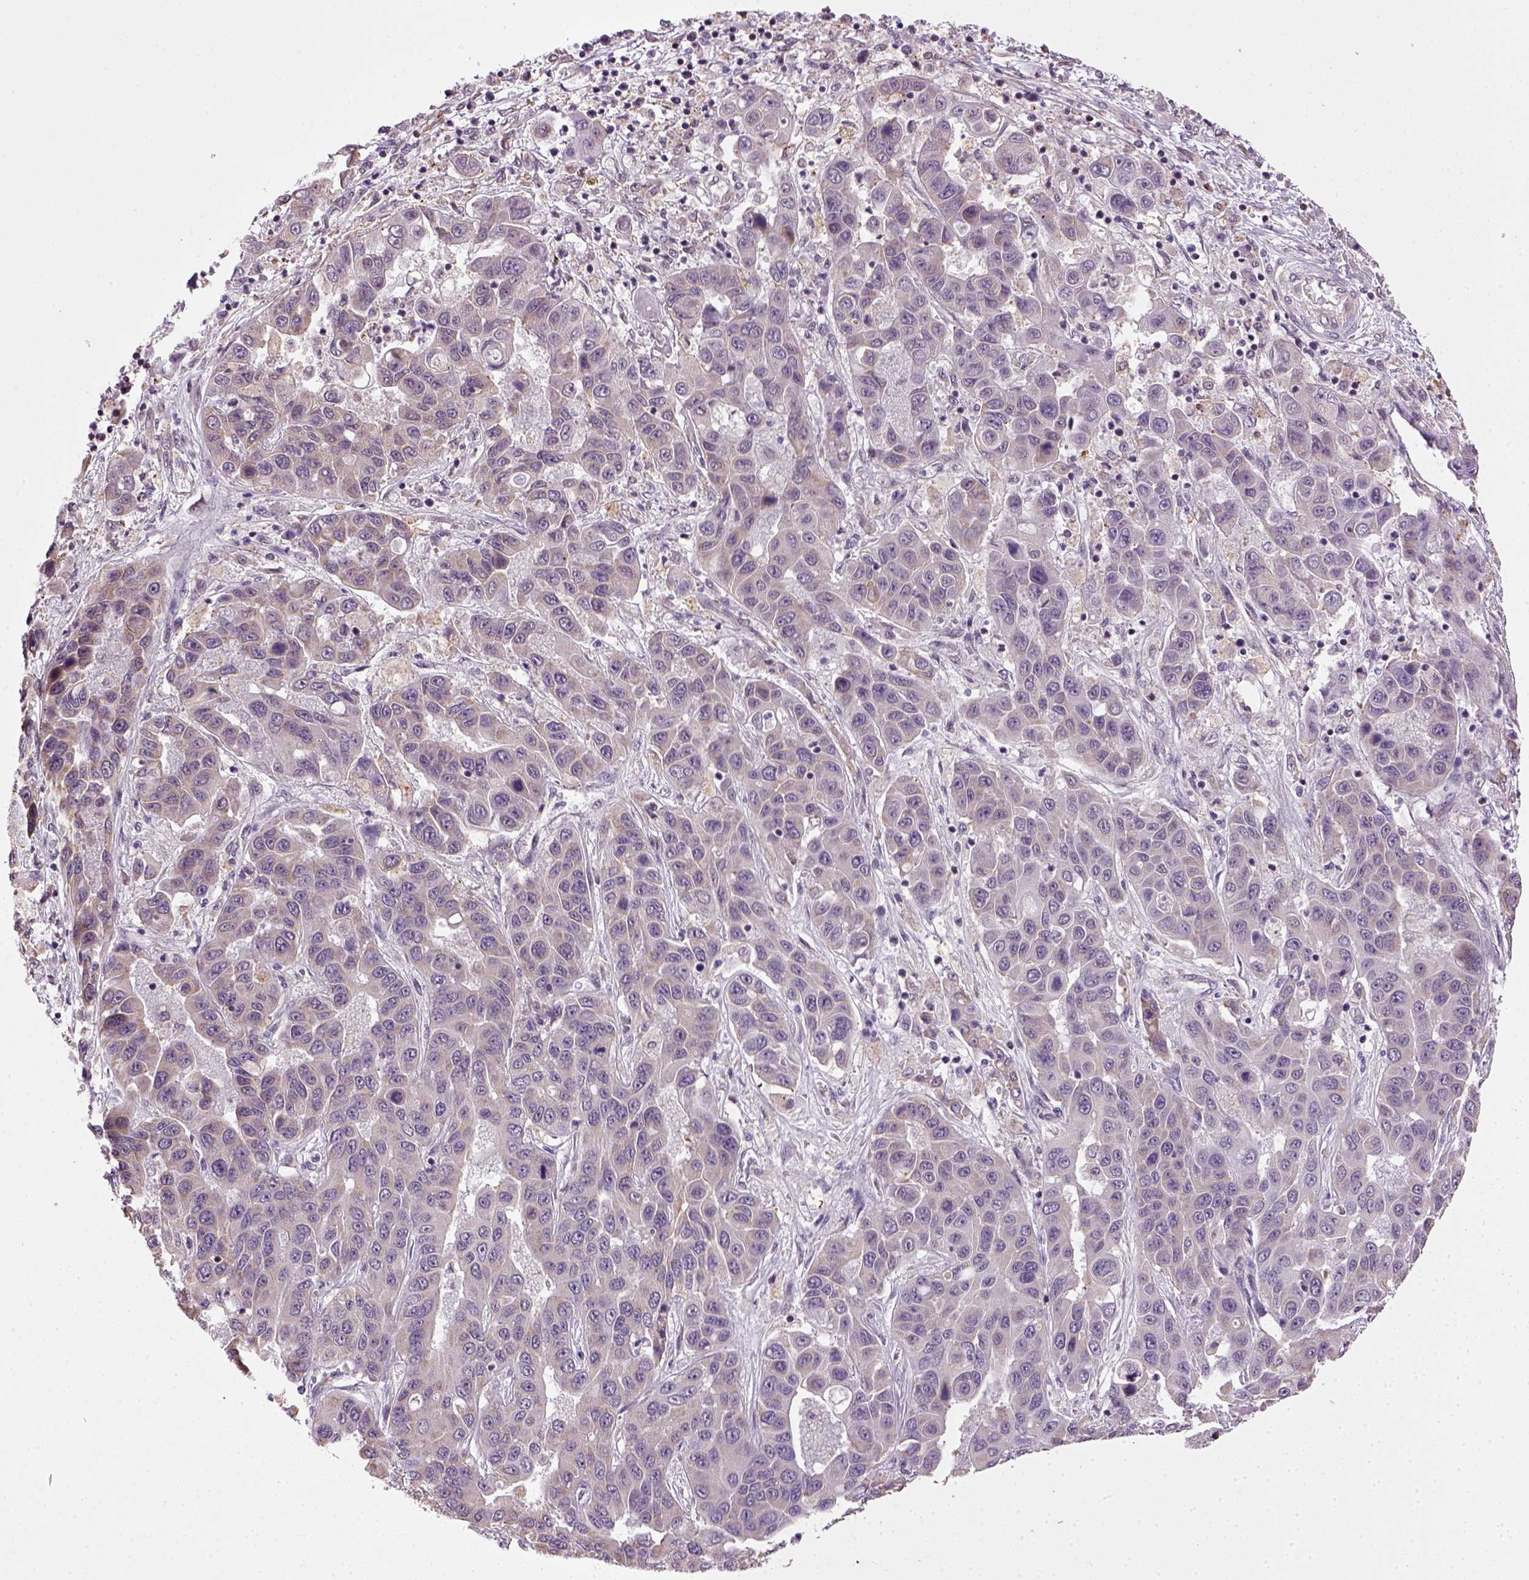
{"staining": {"intensity": "negative", "quantity": "none", "location": "none"}, "tissue": "liver cancer", "cell_type": "Tumor cells", "image_type": "cancer", "snomed": [{"axis": "morphology", "description": "Cholangiocarcinoma"}, {"axis": "topography", "description": "Liver"}], "caption": "Tumor cells show no significant protein positivity in liver cancer (cholangiocarcinoma).", "gene": "TPRG1", "patient": {"sex": "female", "age": 52}}